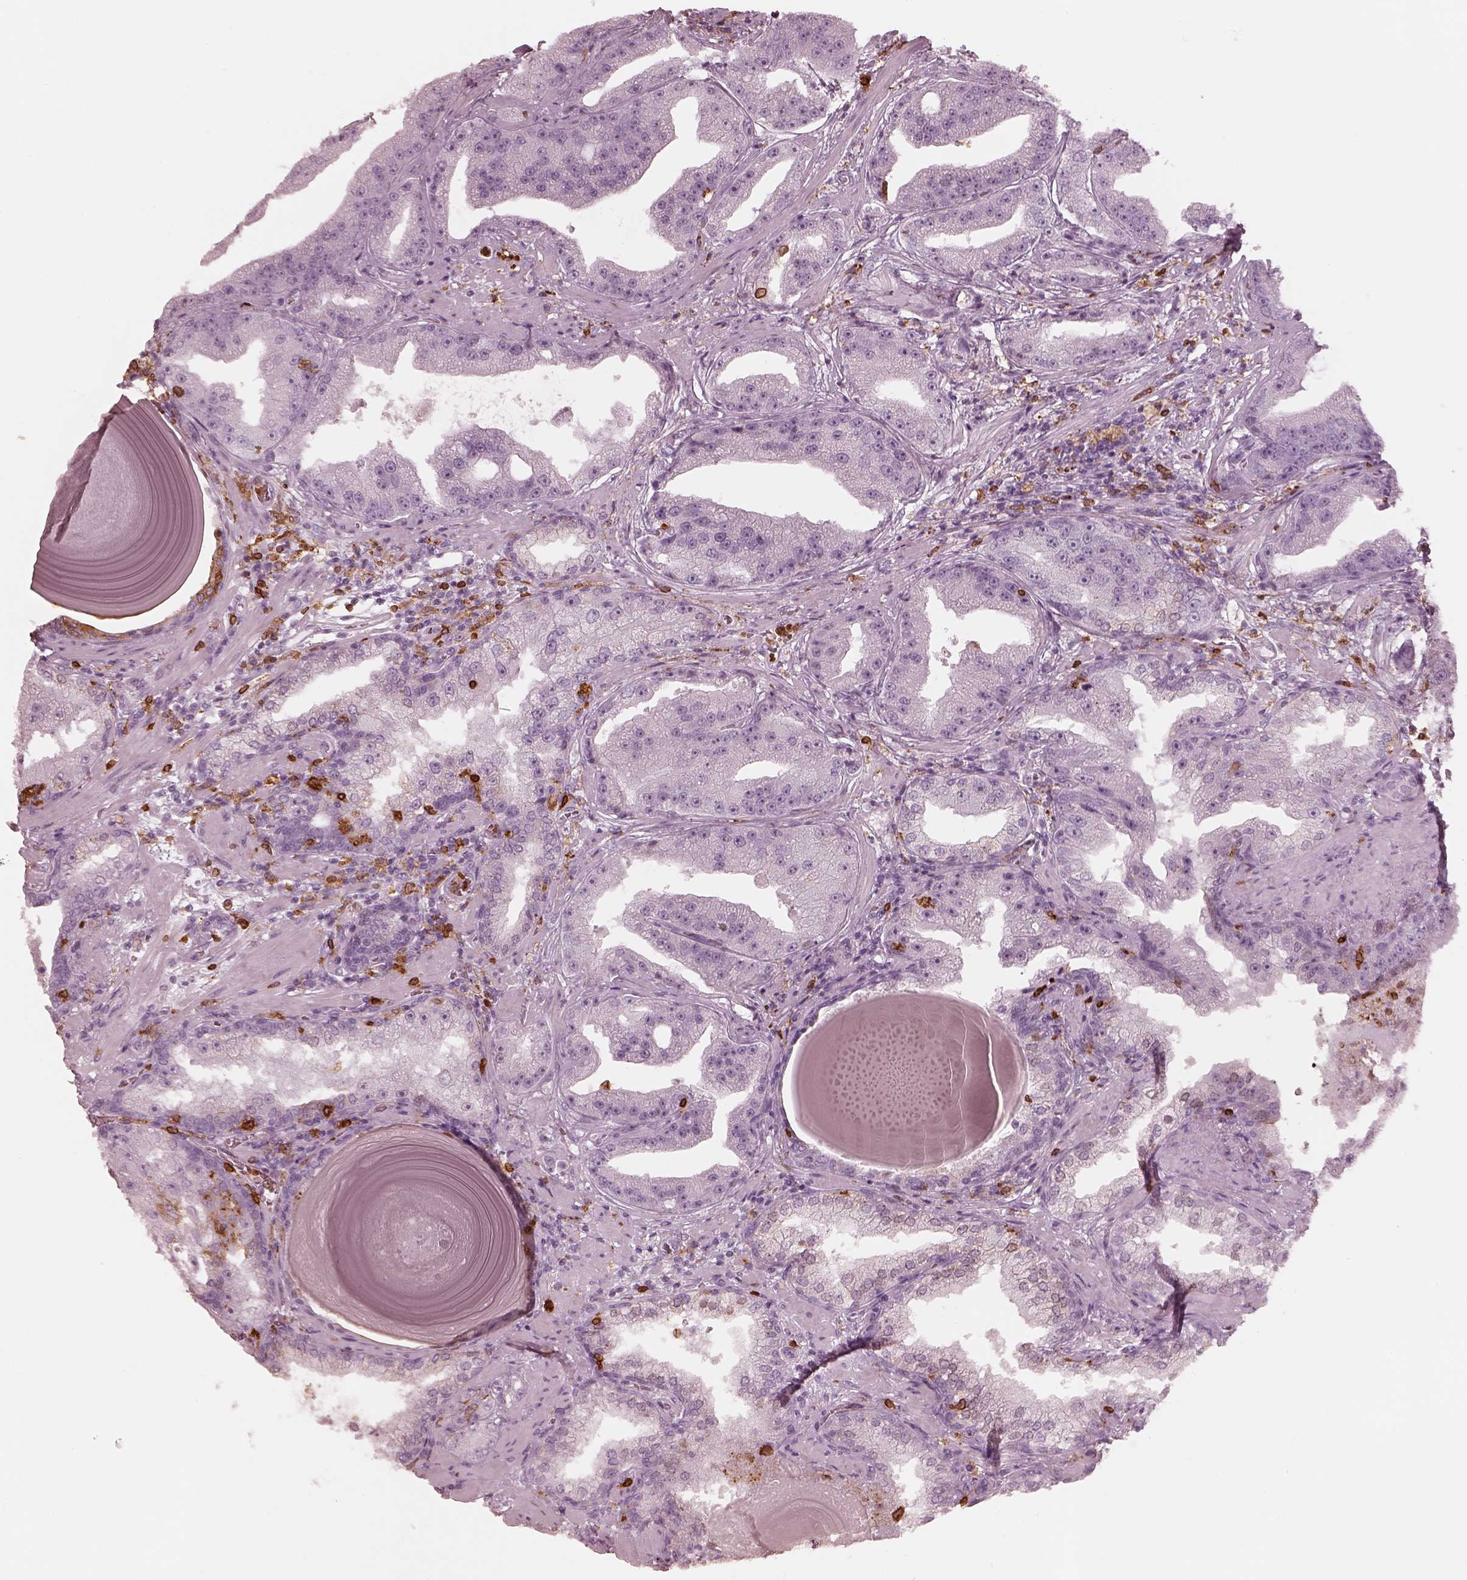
{"staining": {"intensity": "negative", "quantity": "none", "location": "none"}, "tissue": "prostate cancer", "cell_type": "Tumor cells", "image_type": "cancer", "snomed": [{"axis": "morphology", "description": "Adenocarcinoma, Low grade"}, {"axis": "topography", "description": "Prostate"}], "caption": "High magnification brightfield microscopy of prostate adenocarcinoma (low-grade) stained with DAB (3,3'-diaminobenzidine) (brown) and counterstained with hematoxylin (blue): tumor cells show no significant positivity.", "gene": "ALOX5", "patient": {"sex": "male", "age": 62}}